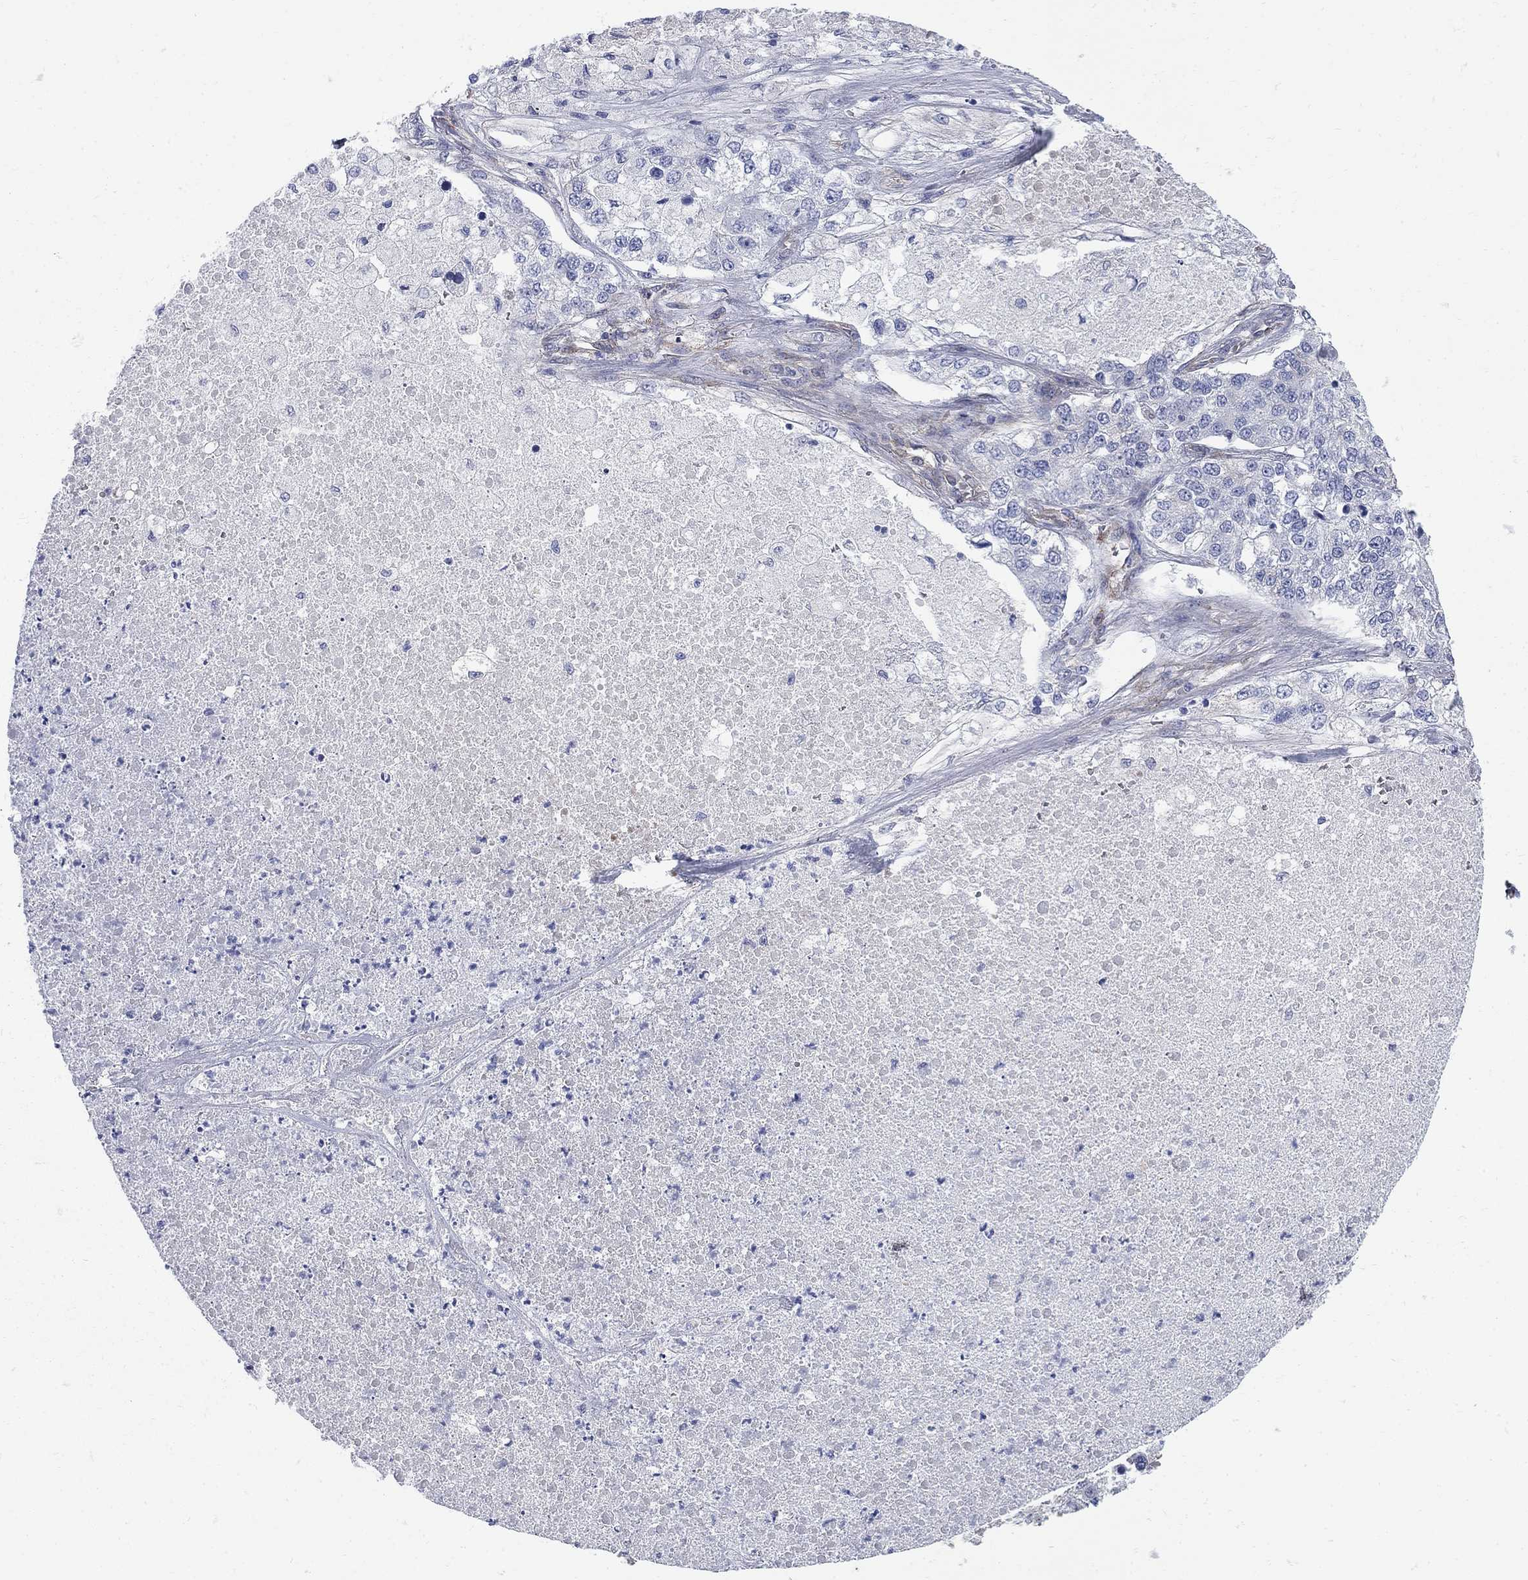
{"staining": {"intensity": "negative", "quantity": "none", "location": "none"}, "tissue": "lung cancer", "cell_type": "Tumor cells", "image_type": "cancer", "snomed": [{"axis": "morphology", "description": "Adenocarcinoma, NOS"}, {"axis": "topography", "description": "Lung"}], "caption": "Lung cancer (adenocarcinoma) stained for a protein using immunohistochemistry reveals no expression tumor cells.", "gene": "SEPTIN8", "patient": {"sex": "male", "age": 49}}